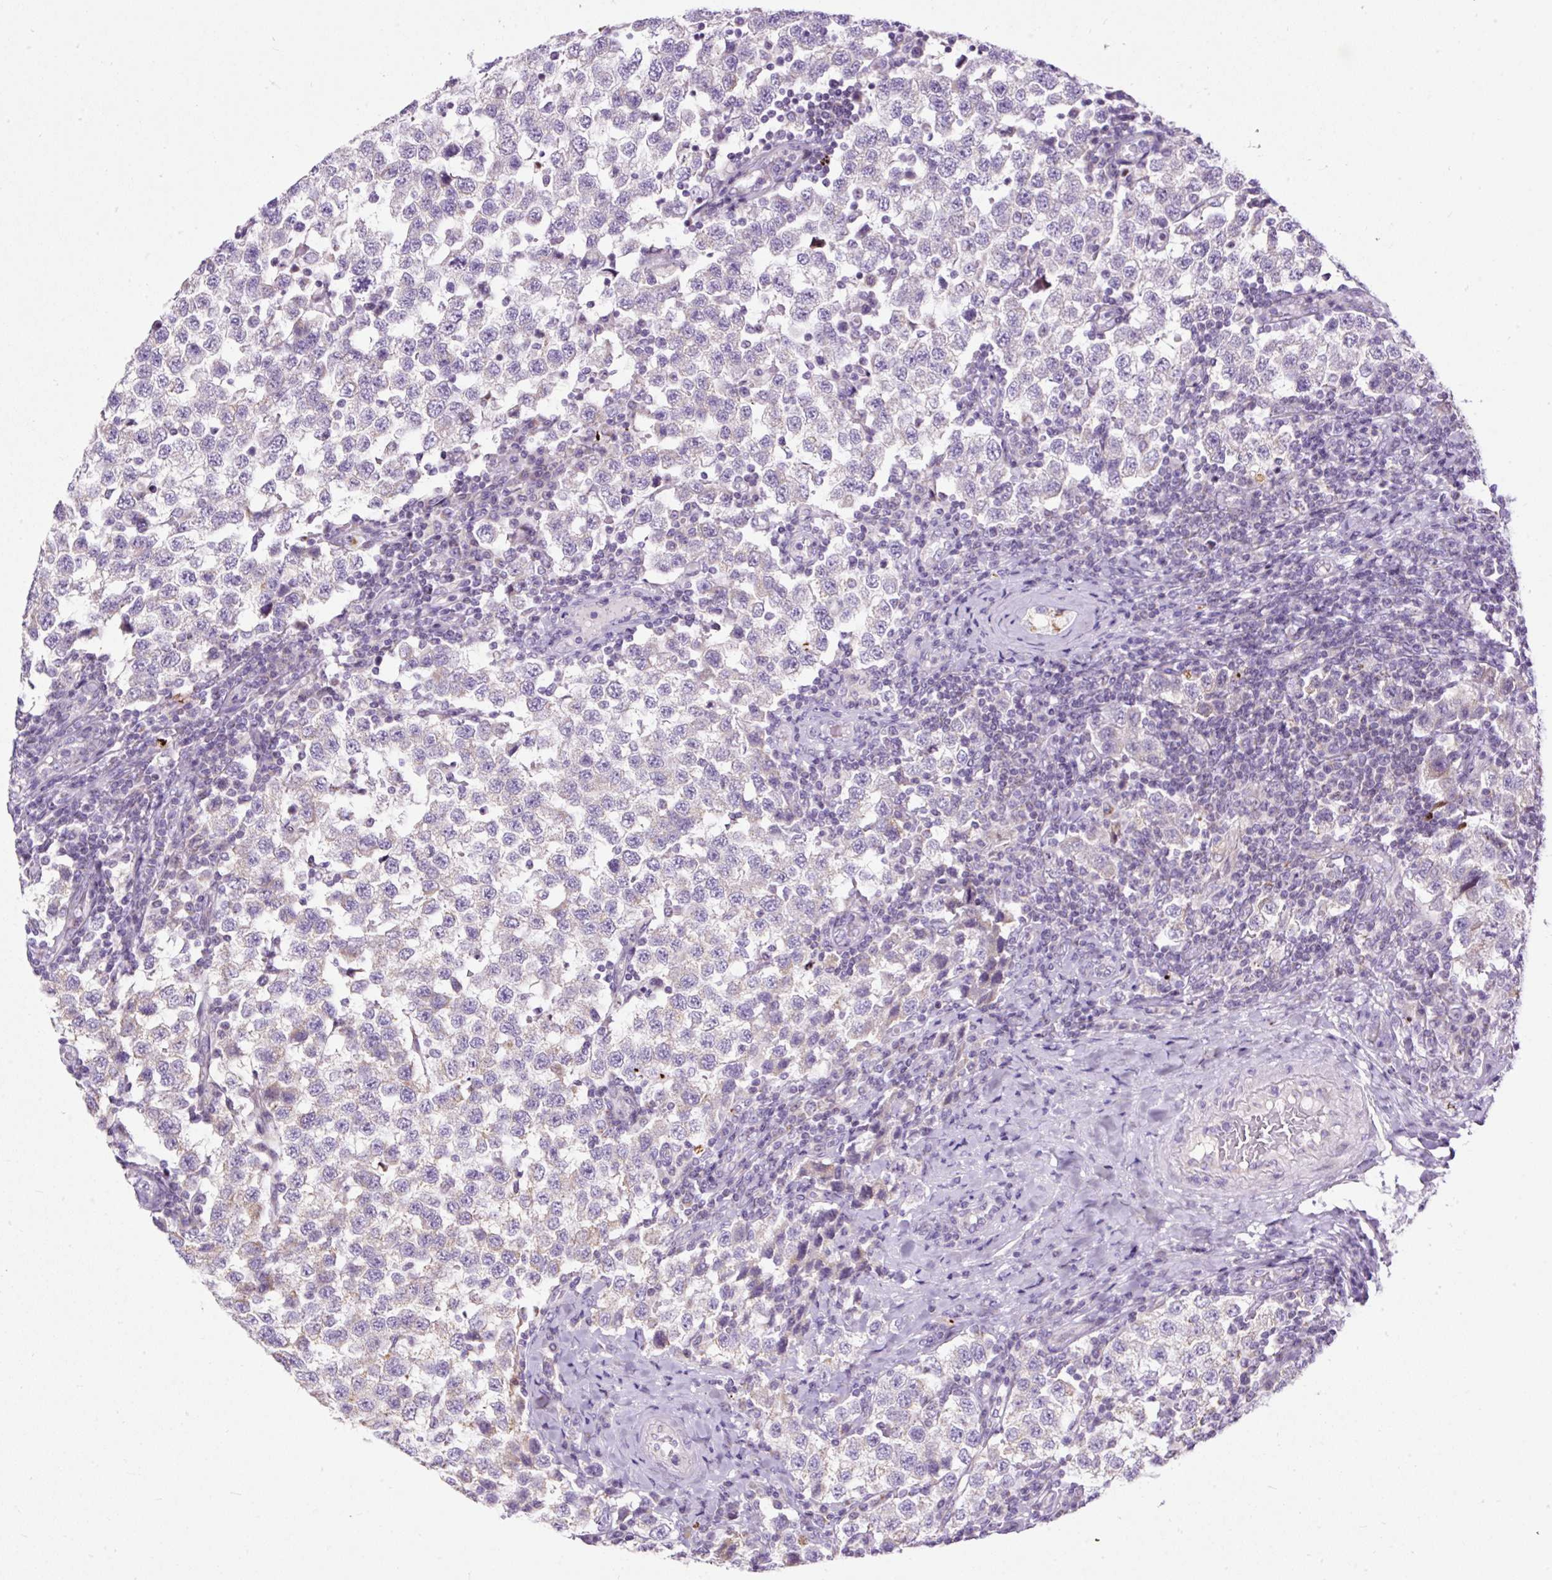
{"staining": {"intensity": "weak", "quantity": "25%-75%", "location": "cytoplasmic/membranous"}, "tissue": "testis cancer", "cell_type": "Tumor cells", "image_type": "cancer", "snomed": [{"axis": "morphology", "description": "Seminoma, NOS"}, {"axis": "topography", "description": "Testis"}], "caption": "Testis seminoma stained with a protein marker shows weak staining in tumor cells.", "gene": "FMC1", "patient": {"sex": "male", "age": 34}}